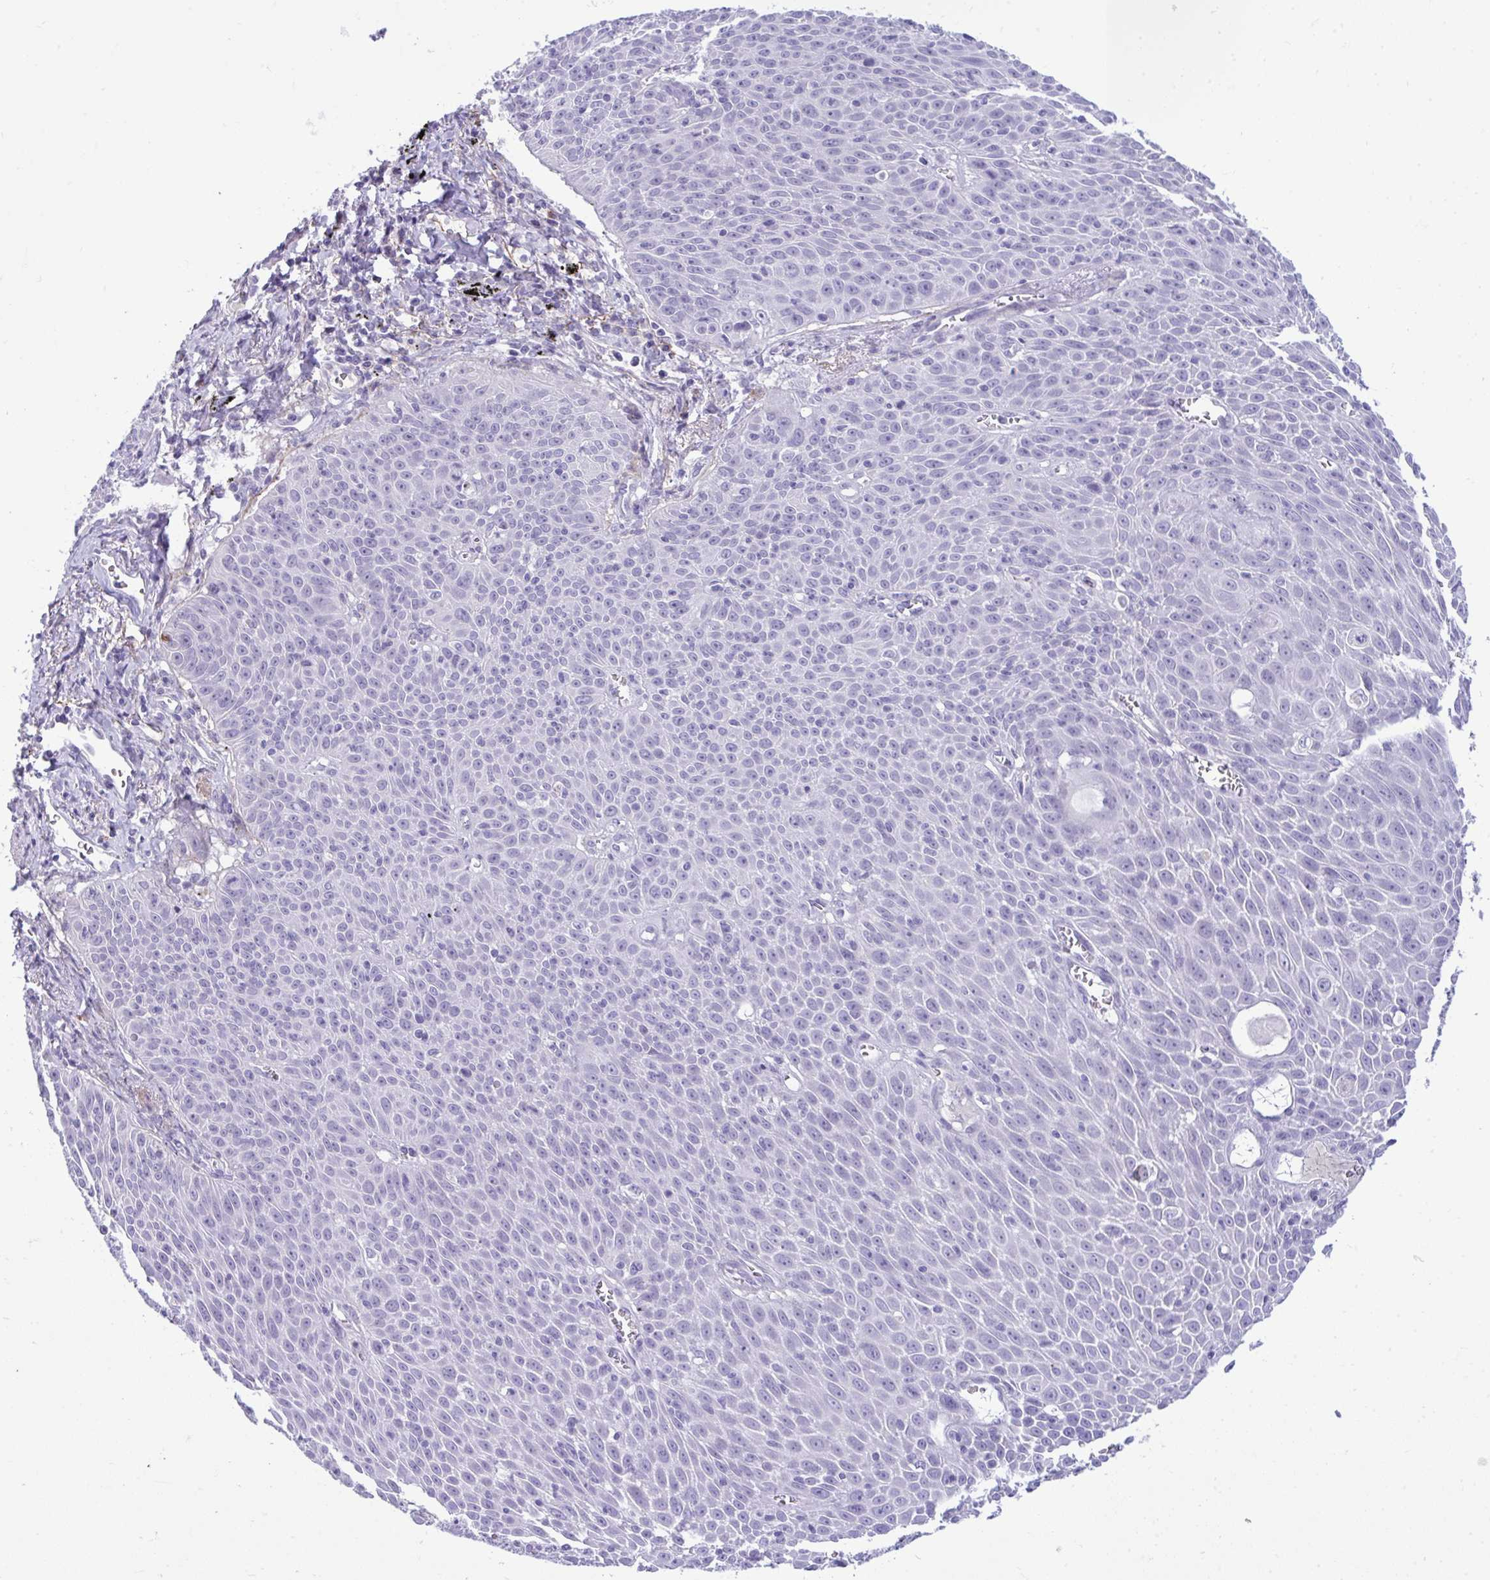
{"staining": {"intensity": "negative", "quantity": "none", "location": "none"}, "tissue": "lung cancer", "cell_type": "Tumor cells", "image_type": "cancer", "snomed": [{"axis": "morphology", "description": "Squamous cell carcinoma, NOS"}, {"axis": "morphology", "description": "Squamous cell carcinoma, metastatic, NOS"}, {"axis": "topography", "description": "Lymph node"}, {"axis": "topography", "description": "Lung"}], "caption": "An immunohistochemistry micrograph of lung cancer is shown. There is no staining in tumor cells of lung cancer.", "gene": "PIGZ", "patient": {"sex": "female", "age": 62}}